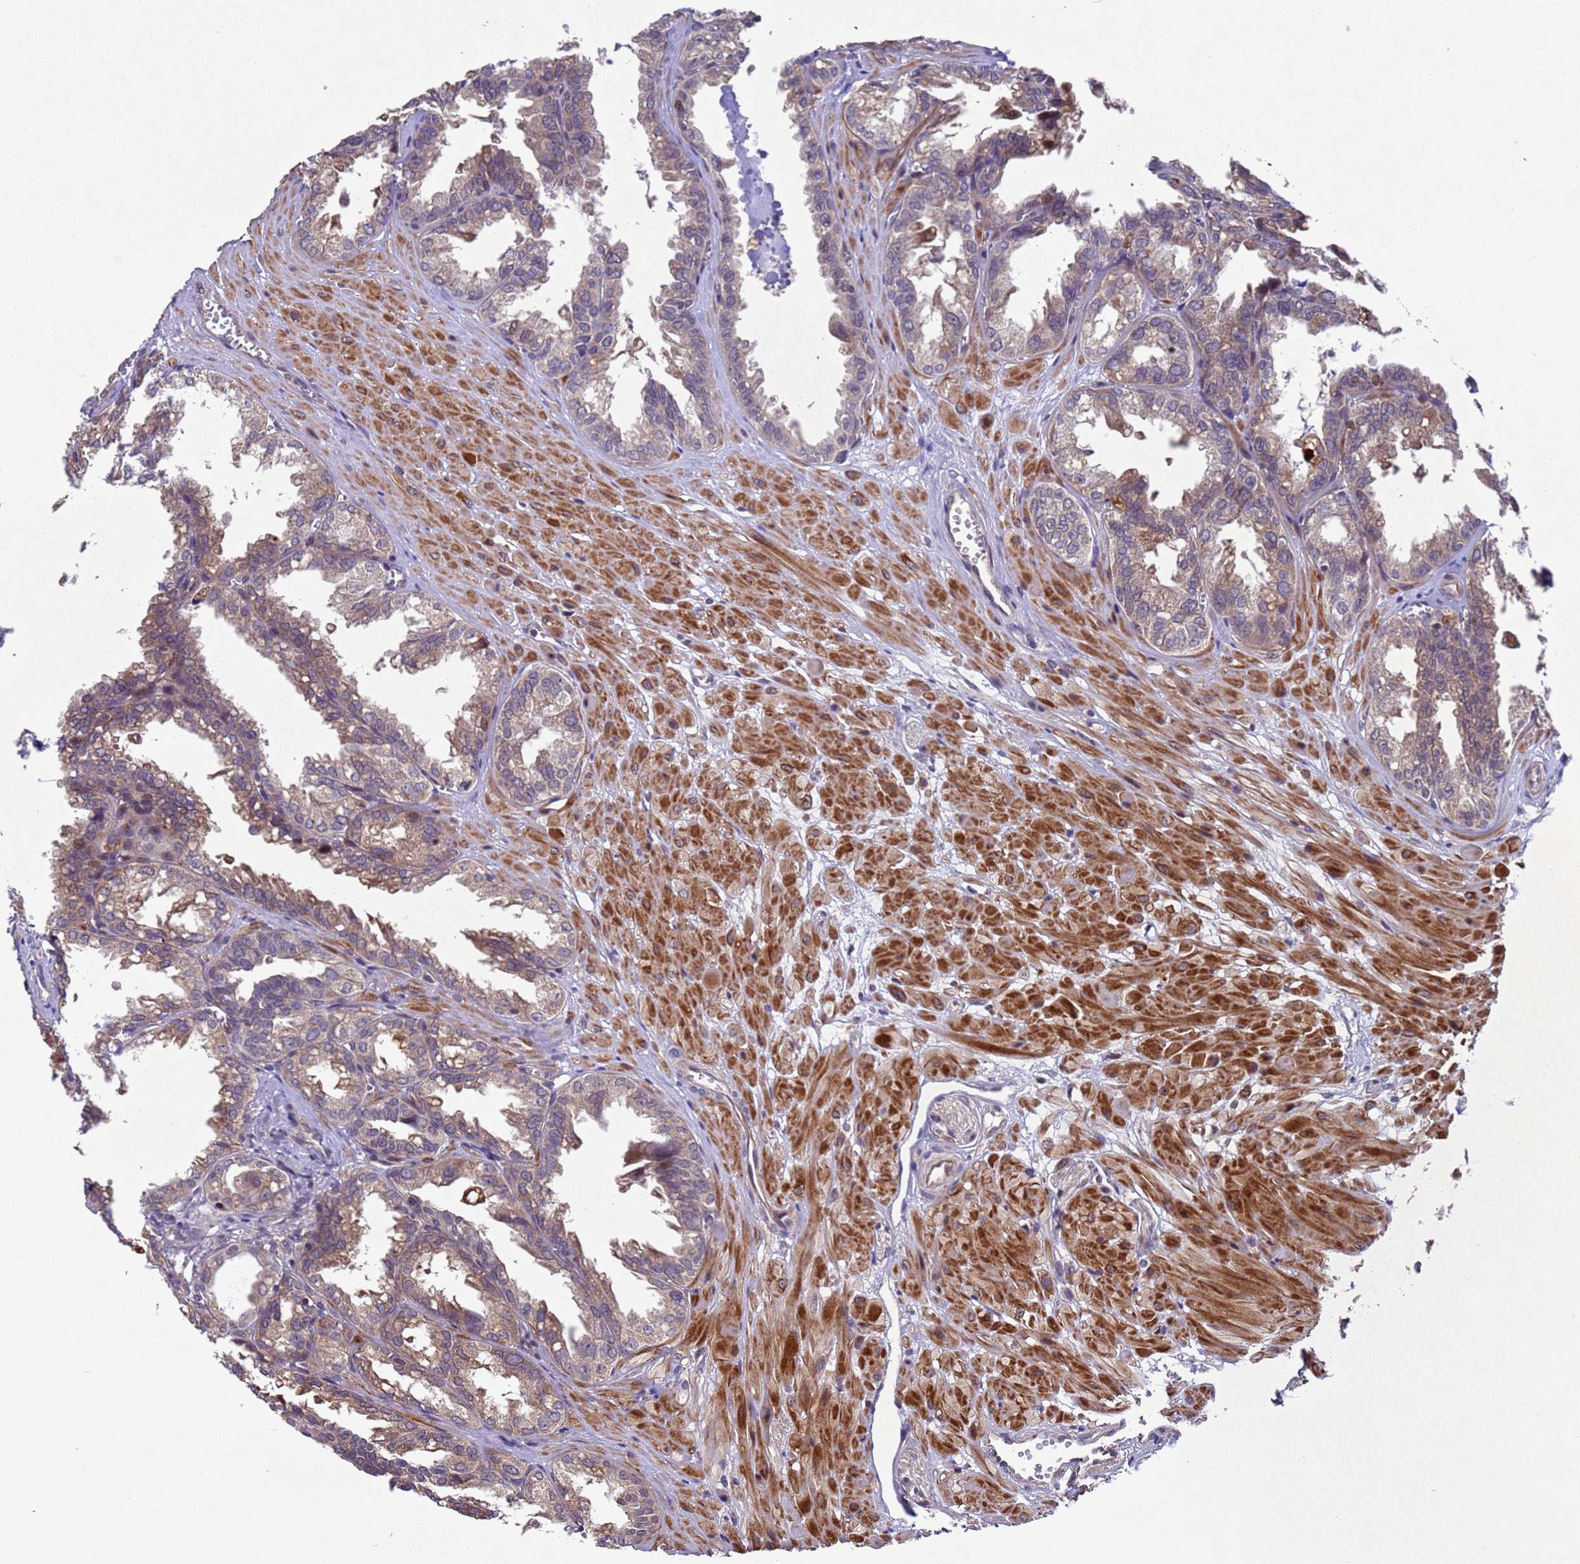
{"staining": {"intensity": "moderate", "quantity": "25%-75%", "location": "cytoplasmic/membranous"}, "tissue": "seminal vesicle", "cell_type": "Glandular cells", "image_type": "normal", "snomed": [{"axis": "morphology", "description": "Normal tissue, NOS"}, {"axis": "topography", "description": "Prostate"}, {"axis": "topography", "description": "Seminal veicle"}], "caption": "Seminal vesicle was stained to show a protein in brown. There is medium levels of moderate cytoplasmic/membranous staining in about 25%-75% of glandular cells. (DAB IHC with brightfield microscopy, high magnification).", "gene": "TBK1", "patient": {"sex": "male", "age": 51}}